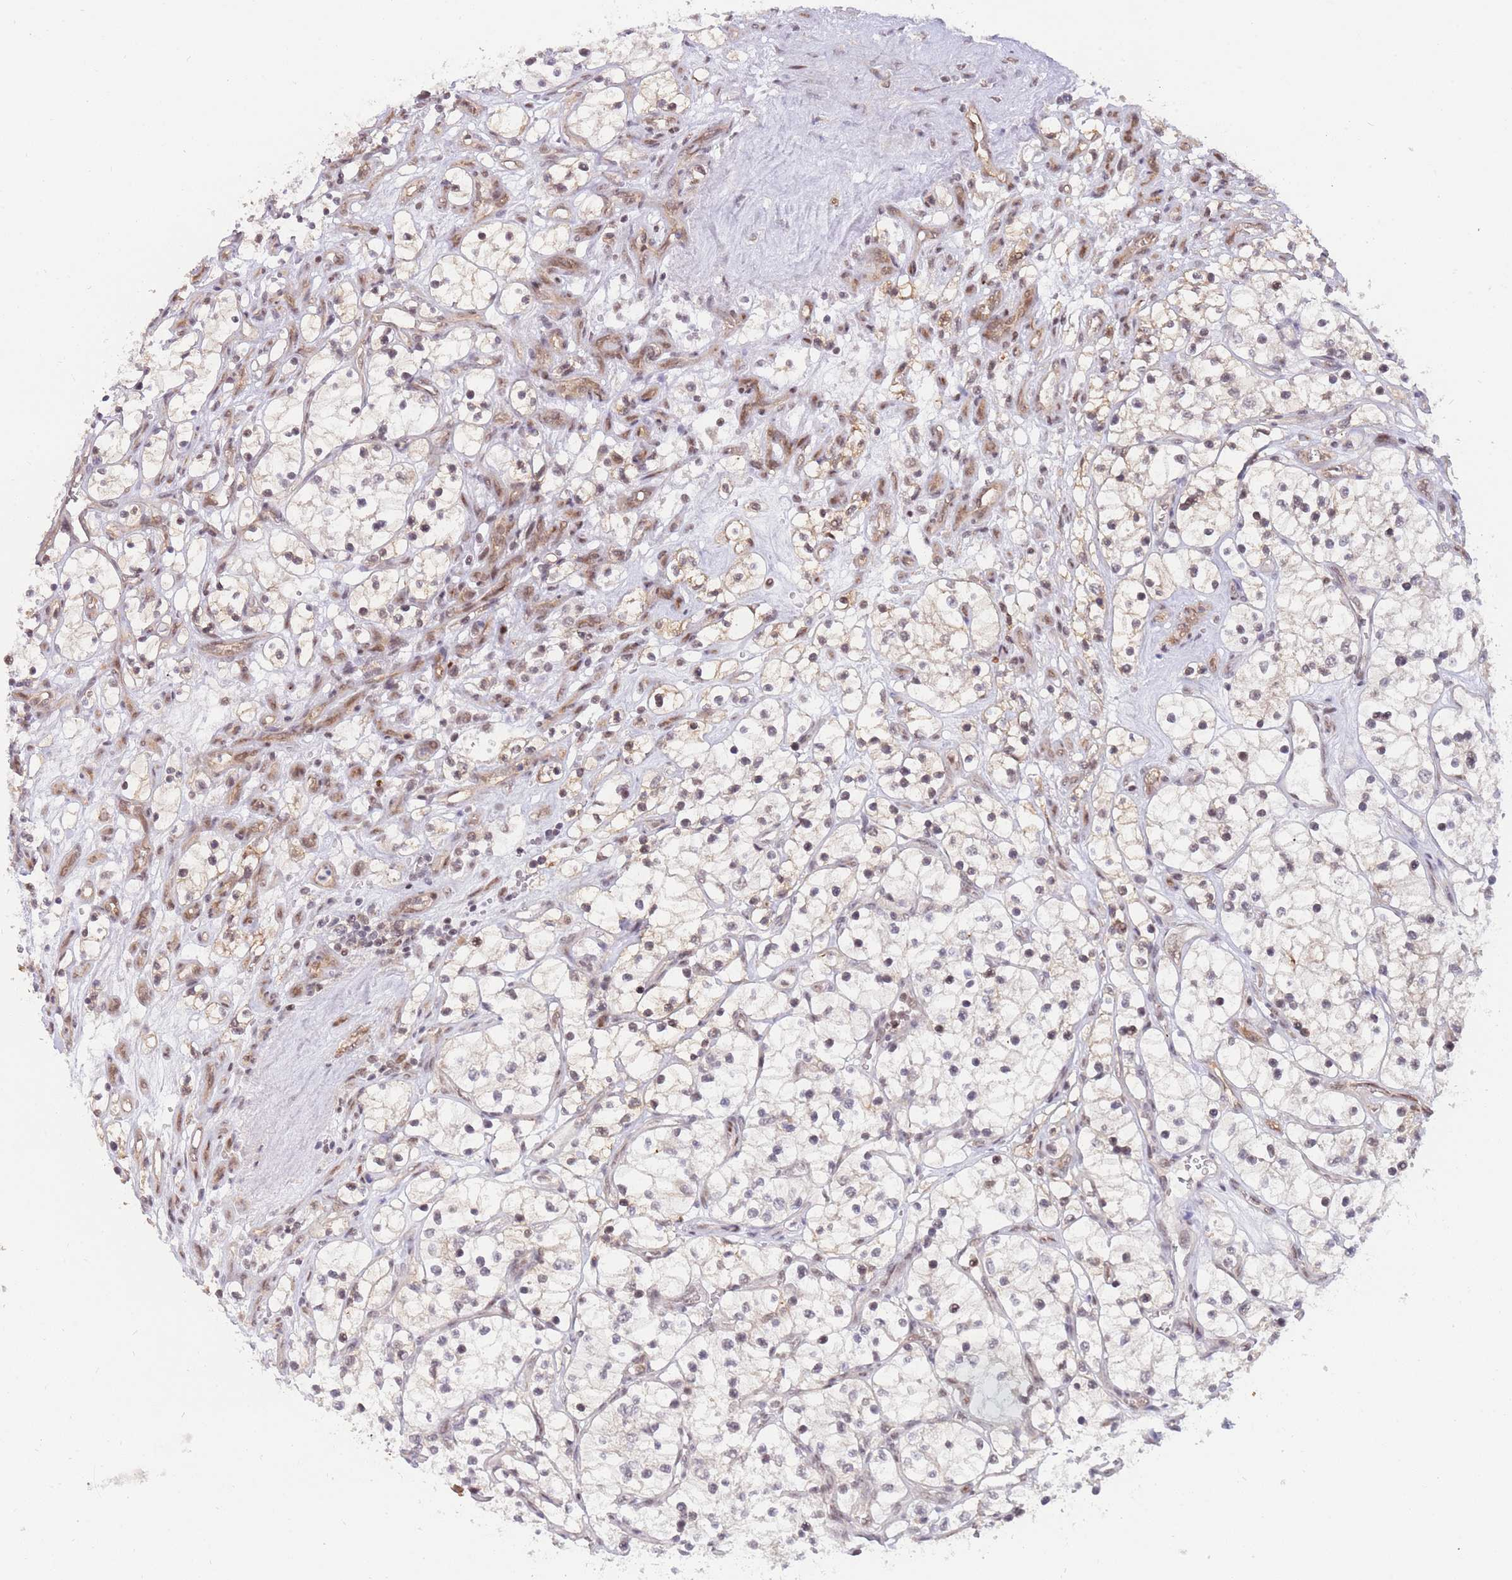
{"staining": {"intensity": "weak", "quantity": "<25%", "location": "nuclear"}, "tissue": "renal cancer", "cell_type": "Tumor cells", "image_type": "cancer", "snomed": [{"axis": "morphology", "description": "Adenocarcinoma, NOS"}, {"axis": "topography", "description": "Kidney"}], "caption": "Immunohistochemistry (IHC) micrograph of neoplastic tissue: human renal cancer (adenocarcinoma) stained with DAB exhibits no significant protein staining in tumor cells. (Immunohistochemistry (IHC), brightfield microscopy, high magnification).", "gene": "BOD1L1", "patient": {"sex": "female", "age": 69}}